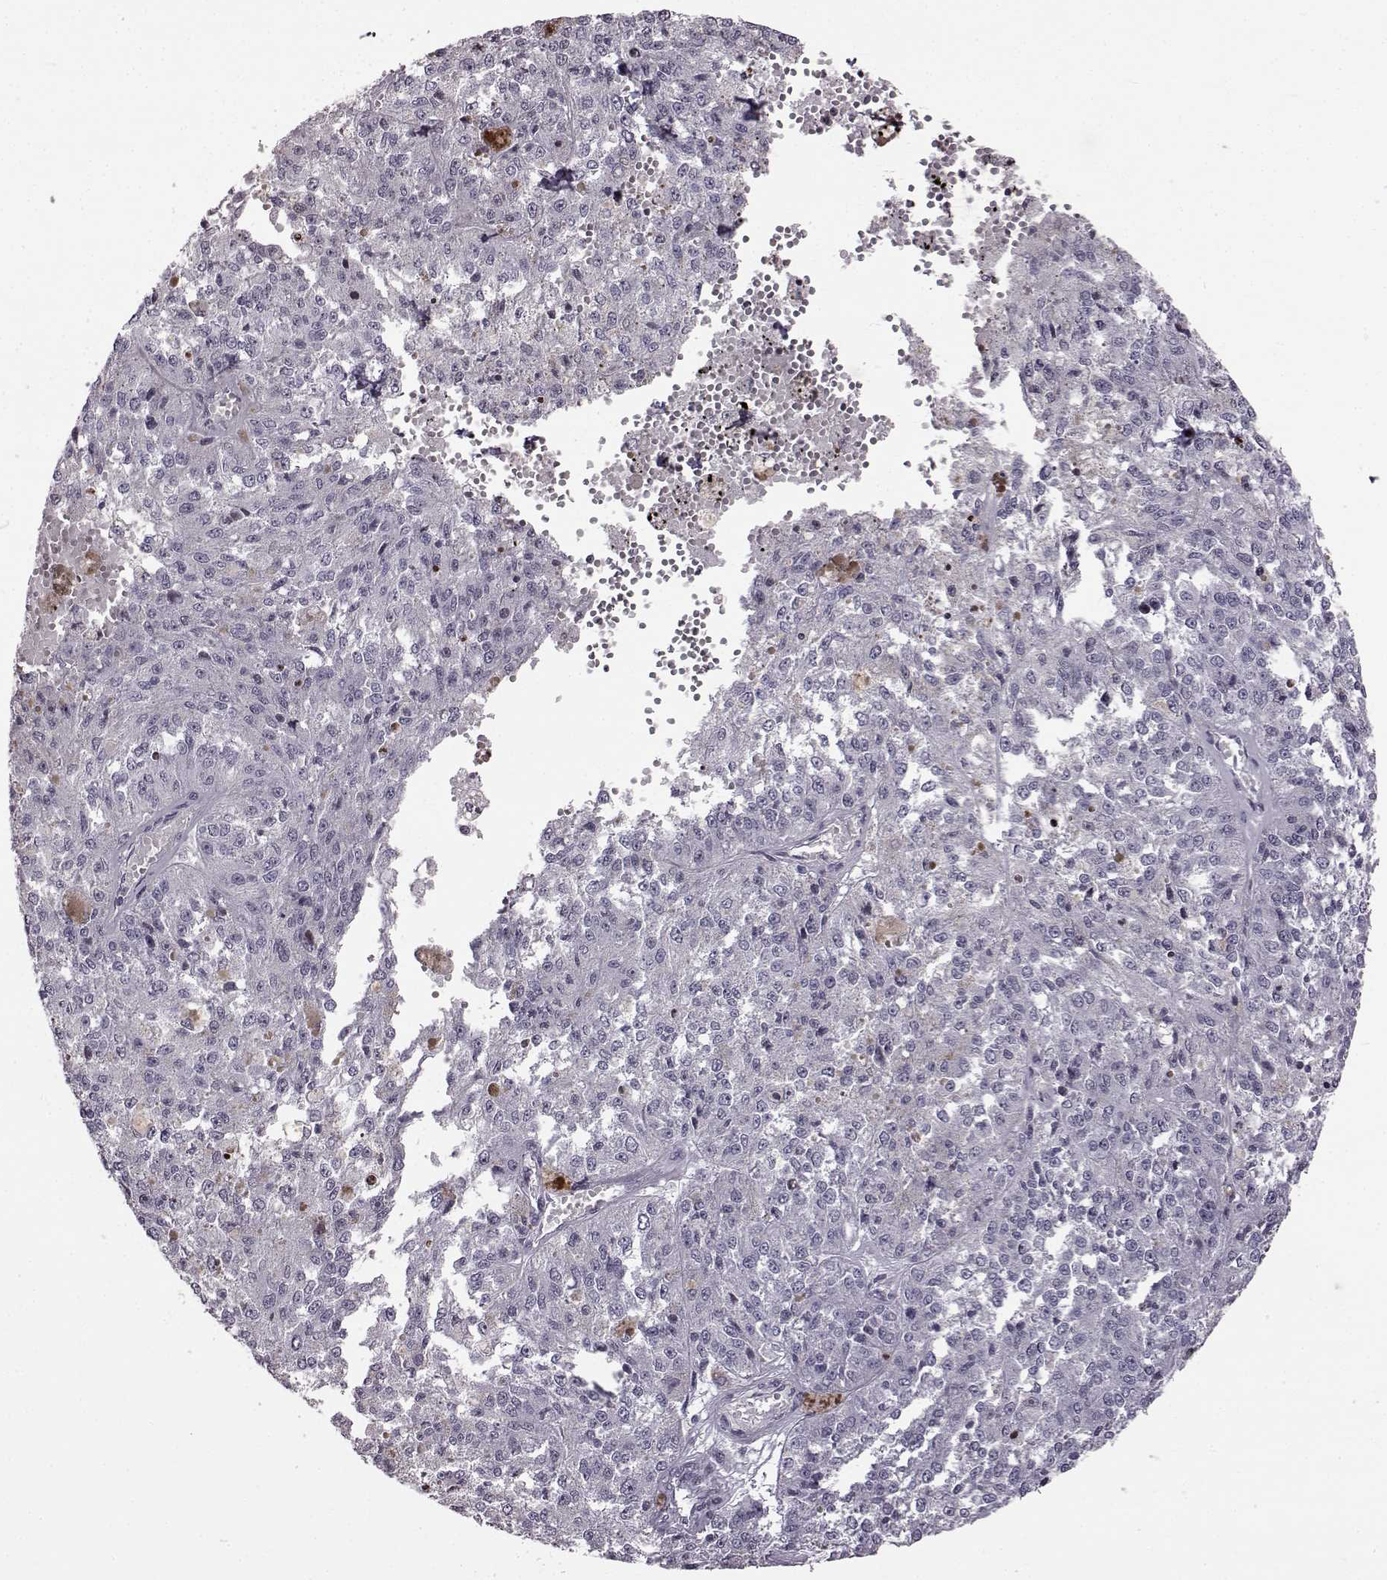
{"staining": {"intensity": "negative", "quantity": "none", "location": "none"}, "tissue": "melanoma", "cell_type": "Tumor cells", "image_type": "cancer", "snomed": [{"axis": "morphology", "description": "Malignant melanoma, Metastatic site"}, {"axis": "topography", "description": "Lymph node"}], "caption": "Melanoma stained for a protein using IHC exhibits no positivity tumor cells.", "gene": "GAL", "patient": {"sex": "female", "age": 64}}